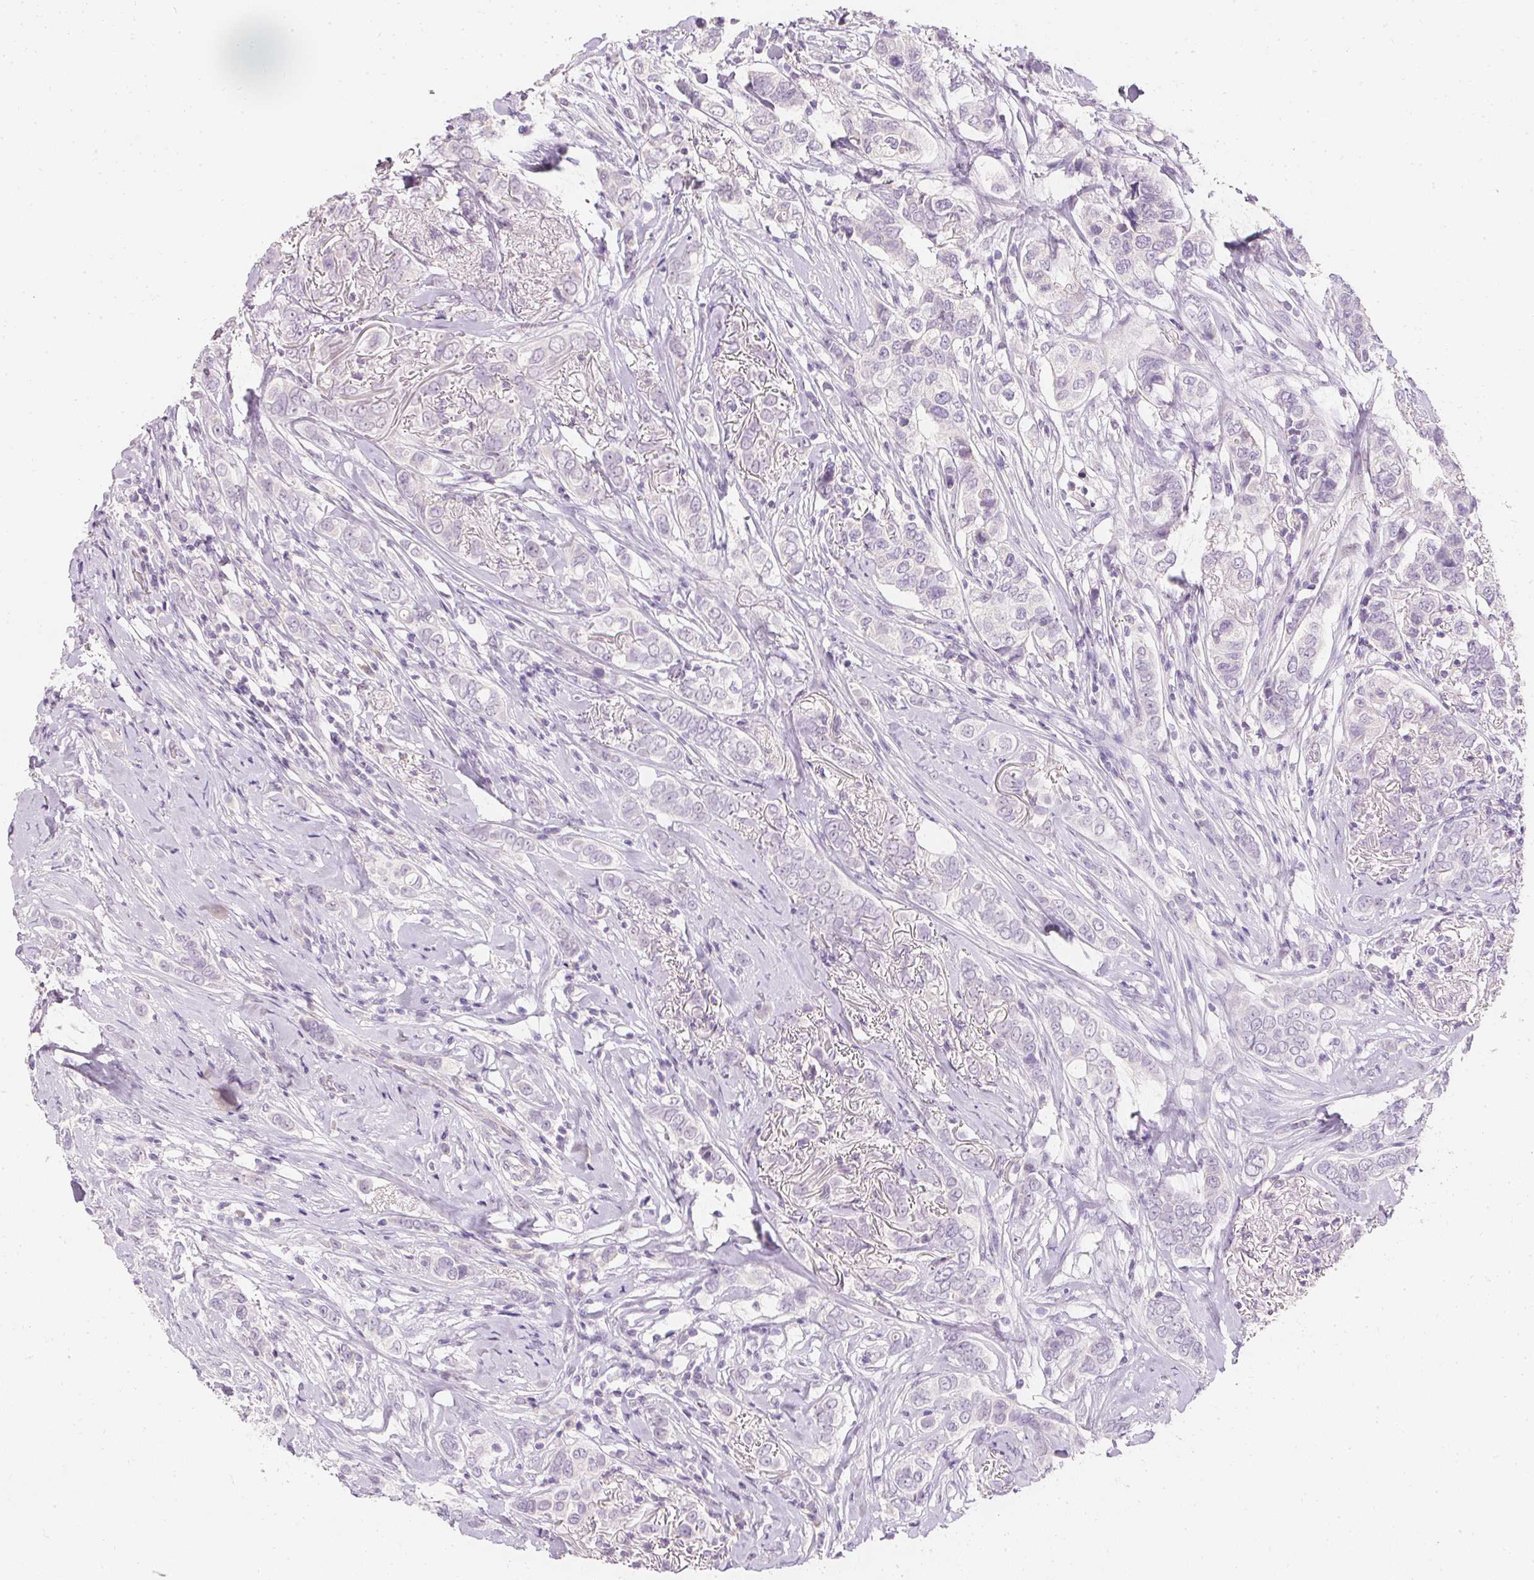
{"staining": {"intensity": "negative", "quantity": "none", "location": "none"}, "tissue": "breast cancer", "cell_type": "Tumor cells", "image_type": "cancer", "snomed": [{"axis": "morphology", "description": "Lobular carcinoma"}, {"axis": "topography", "description": "Breast"}], "caption": "DAB immunohistochemical staining of human breast cancer demonstrates no significant staining in tumor cells.", "gene": "ELAVL3", "patient": {"sex": "female", "age": 51}}